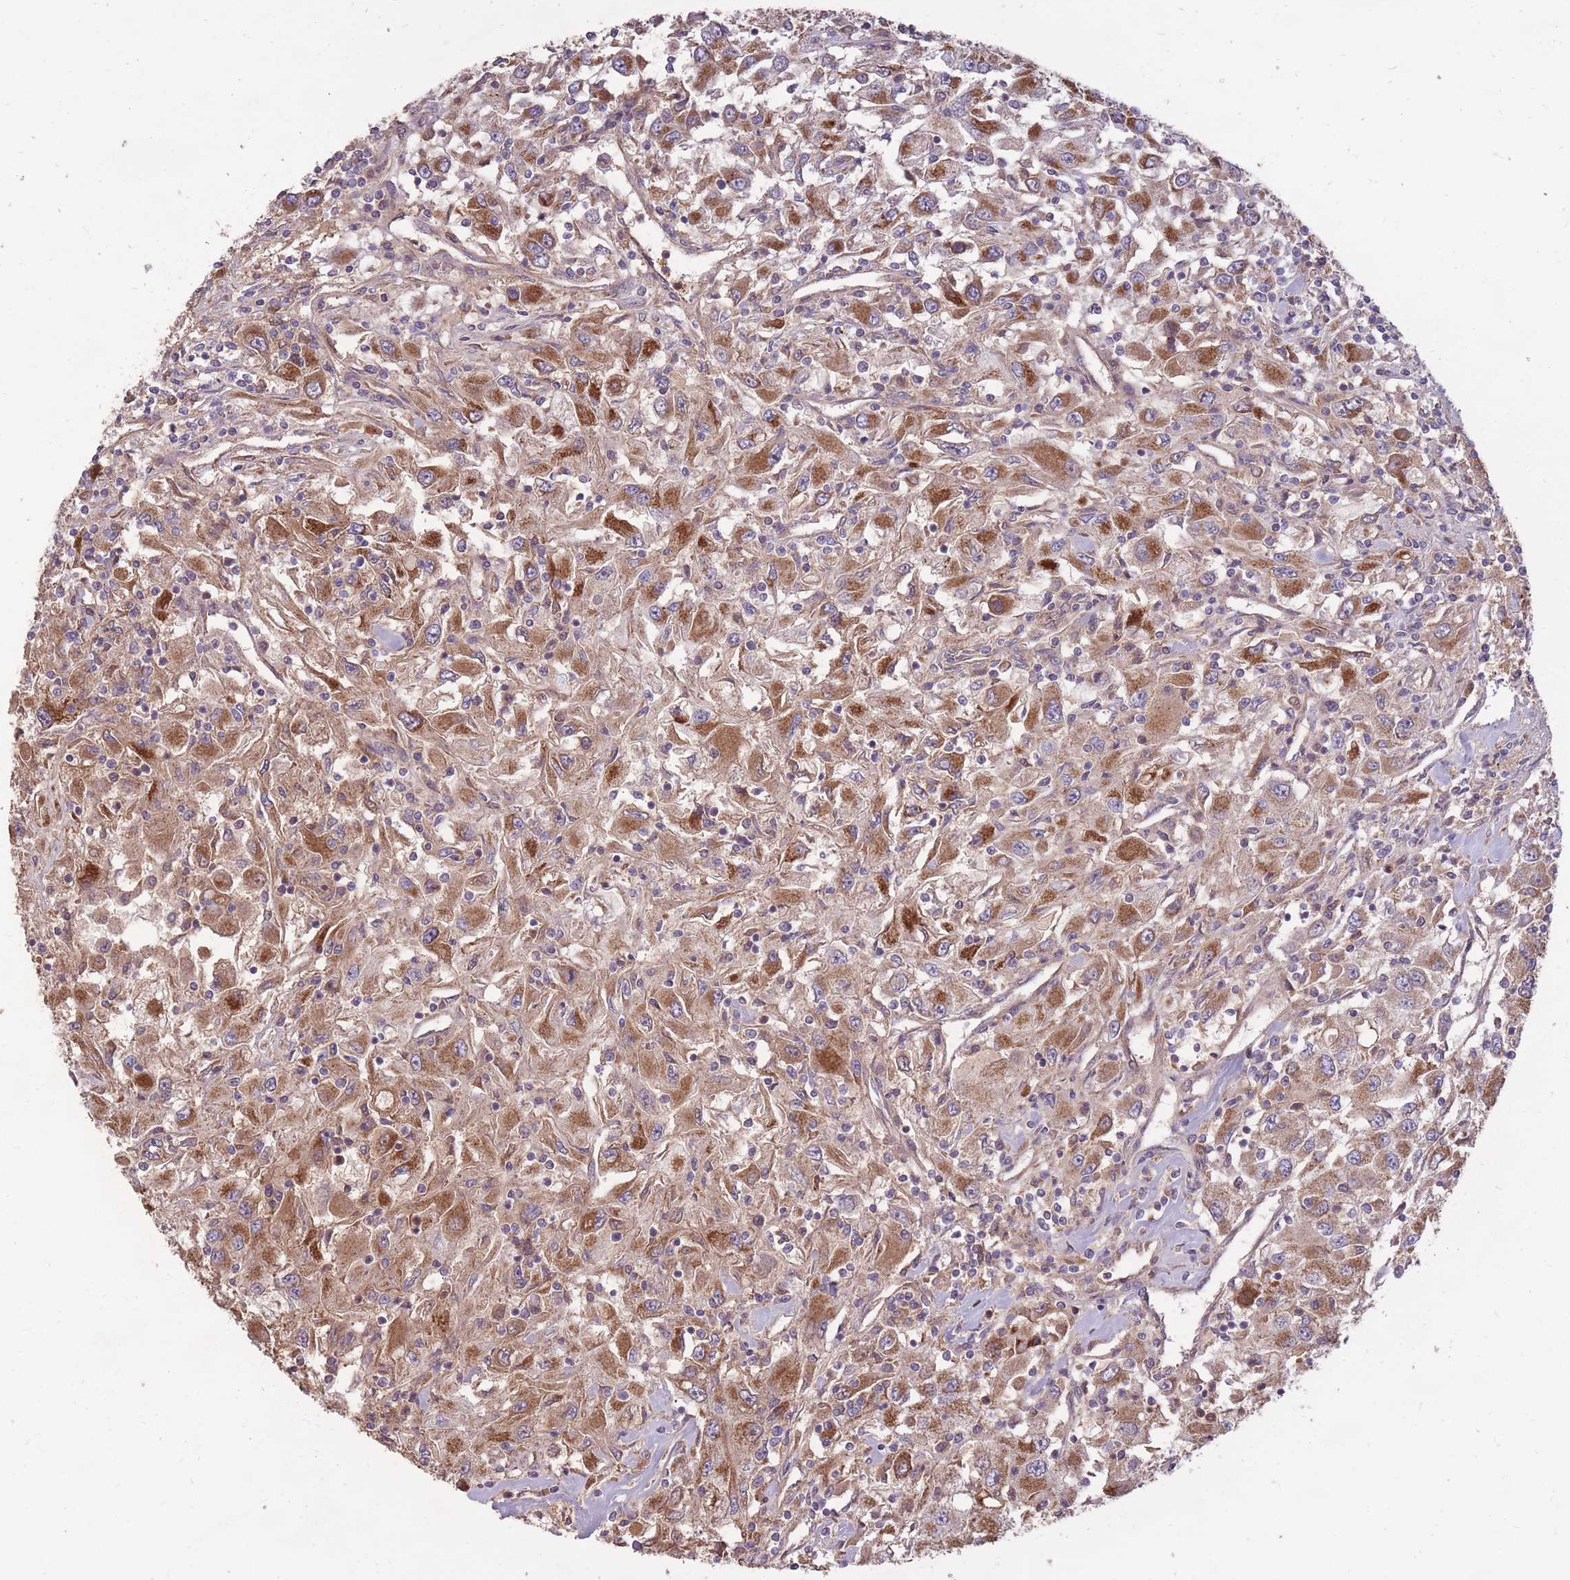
{"staining": {"intensity": "moderate", "quantity": ">75%", "location": "cytoplasmic/membranous"}, "tissue": "renal cancer", "cell_type": "Tumor cells", "image_type": "cancer", "snomed": [{"axis": "morphology", "description": "Adenocarcinoma, NOS"}, {"axis": "topography", "description": "Kidney"}], "caption": "Renal cancer (adenocarcinoma) stained with IHC exhibits moderate cytoplasmic/membranous positivity in about >75% of tumor cells. (Stains: DAB in brown, nuclei in blue, Microscopy: brightfield microscopy at high magnification).", "gene": "IGF2BP2", "patient": {"sex": "female", "age": 67}}